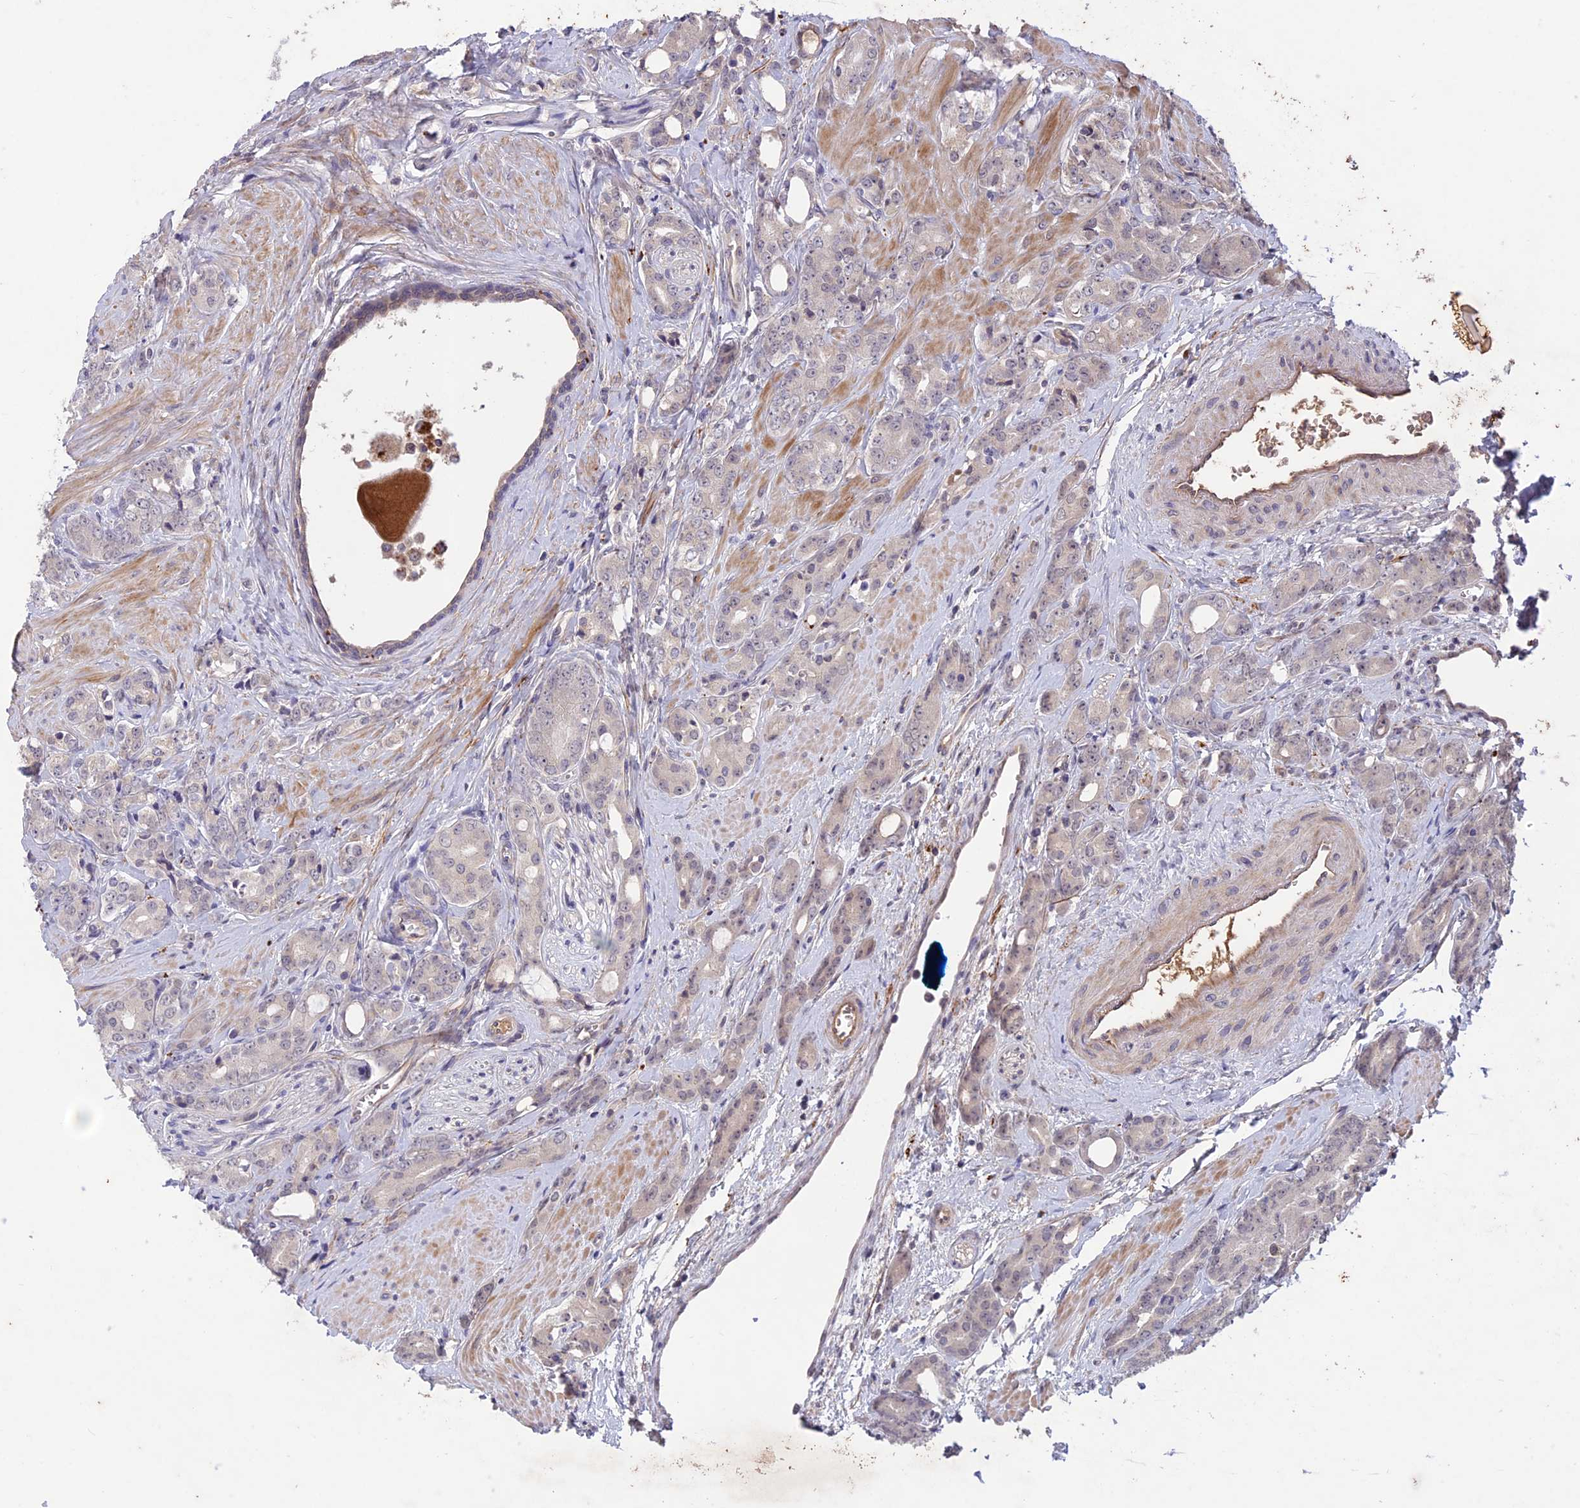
{"staining": {"intensity": "negative", "quantity": "none", "location": "none"}, "tissue": "prostate cancer", "cell_type": "Tumor cells", "image_type": "cancer", "snomed": [{"axis": "morphology", "description": "Adenocarcinoma, High grade"}, {"axis": "topography", "description": "Prostate"}], "caption": "Tumor cells are negative for protein expression in human high-grade adenocarcinoma (prostate). (Immunohistochemistry, brightfield microscopy, high magnification).", "gene": "ADO", "patient": {"sex": "male", "age": 62}}